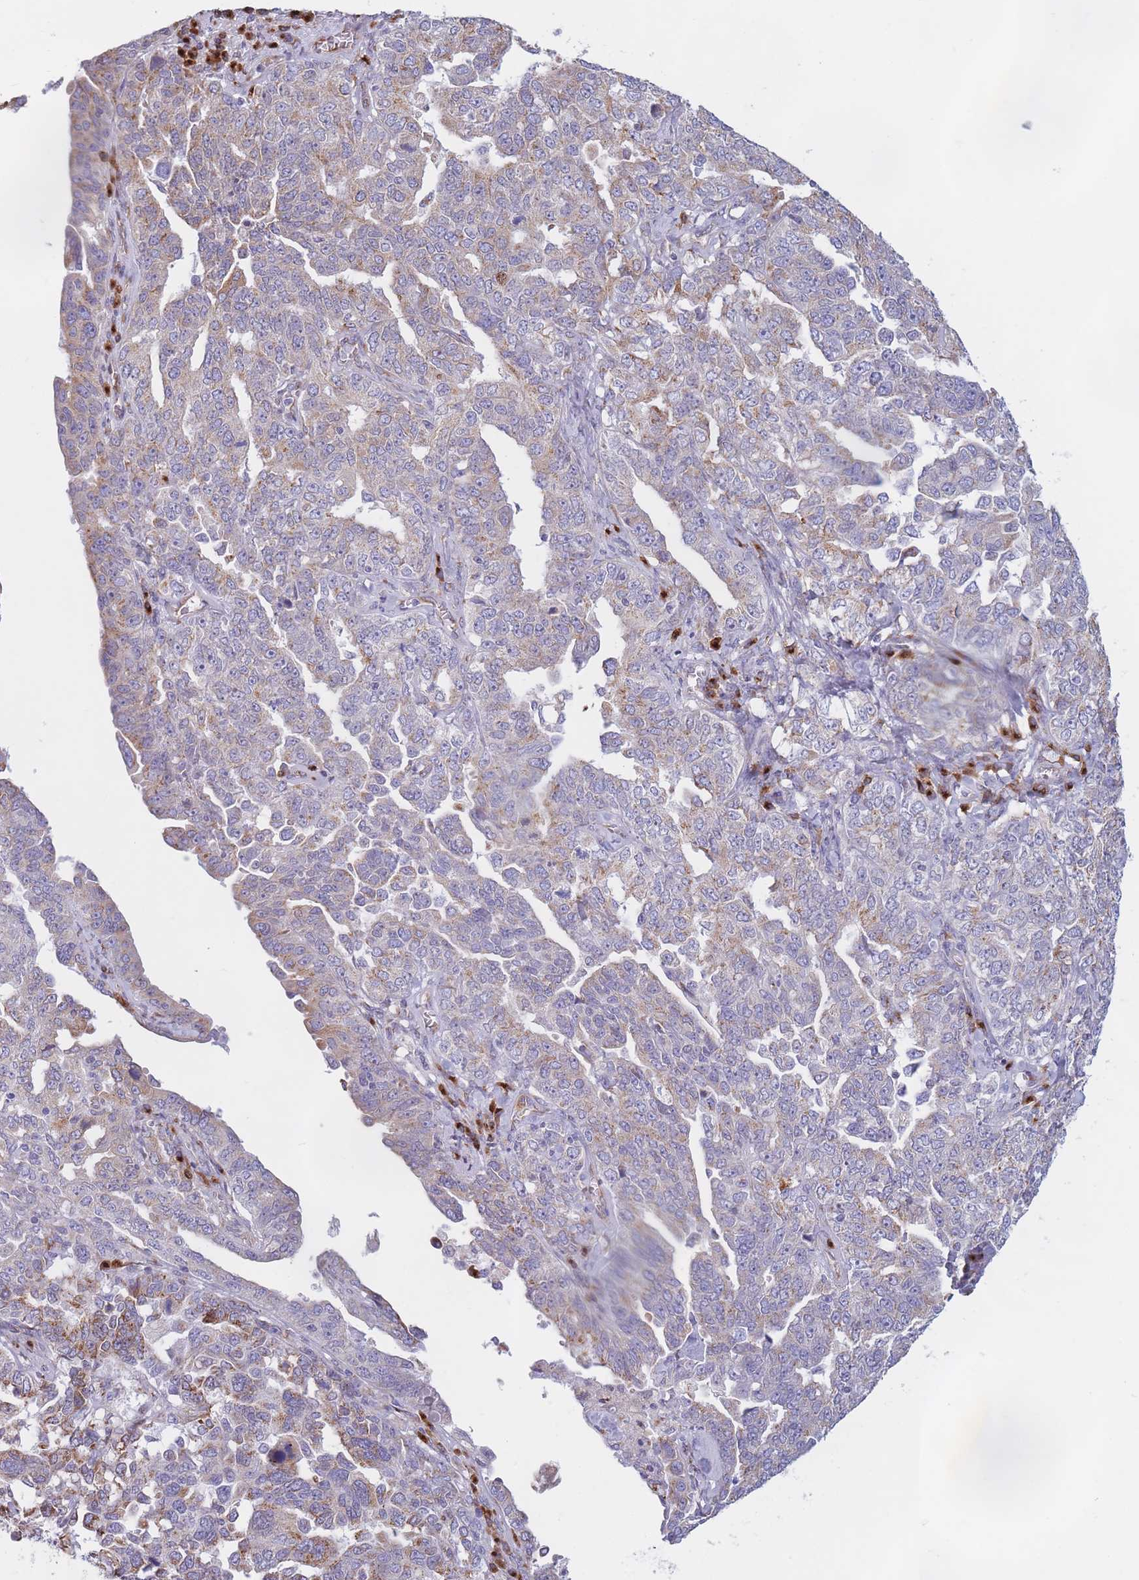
{"staining": {"intensity": "moderate", "quantity": "25%-75%", "location": "cytoplasmic/membranous"}, "tissue": "ovarian cancer", "cell_type": "Tumor cells", "image_type": "cancer", "snomed": [{"axis": "morphology", "description": "Carcinoma, endometroid"}, {"axis": "topography", "description": "Ovary"}], "caption": "An IHC histopathology image of tumor tissue is shown. Protein staining in brown shows moderate cytoplasmic/membranous positivity in endometroid carcinoma (ovarian) within tumor cells.", "gene": "MRPL30", "patient": {"sex": "female", "age": 62}}